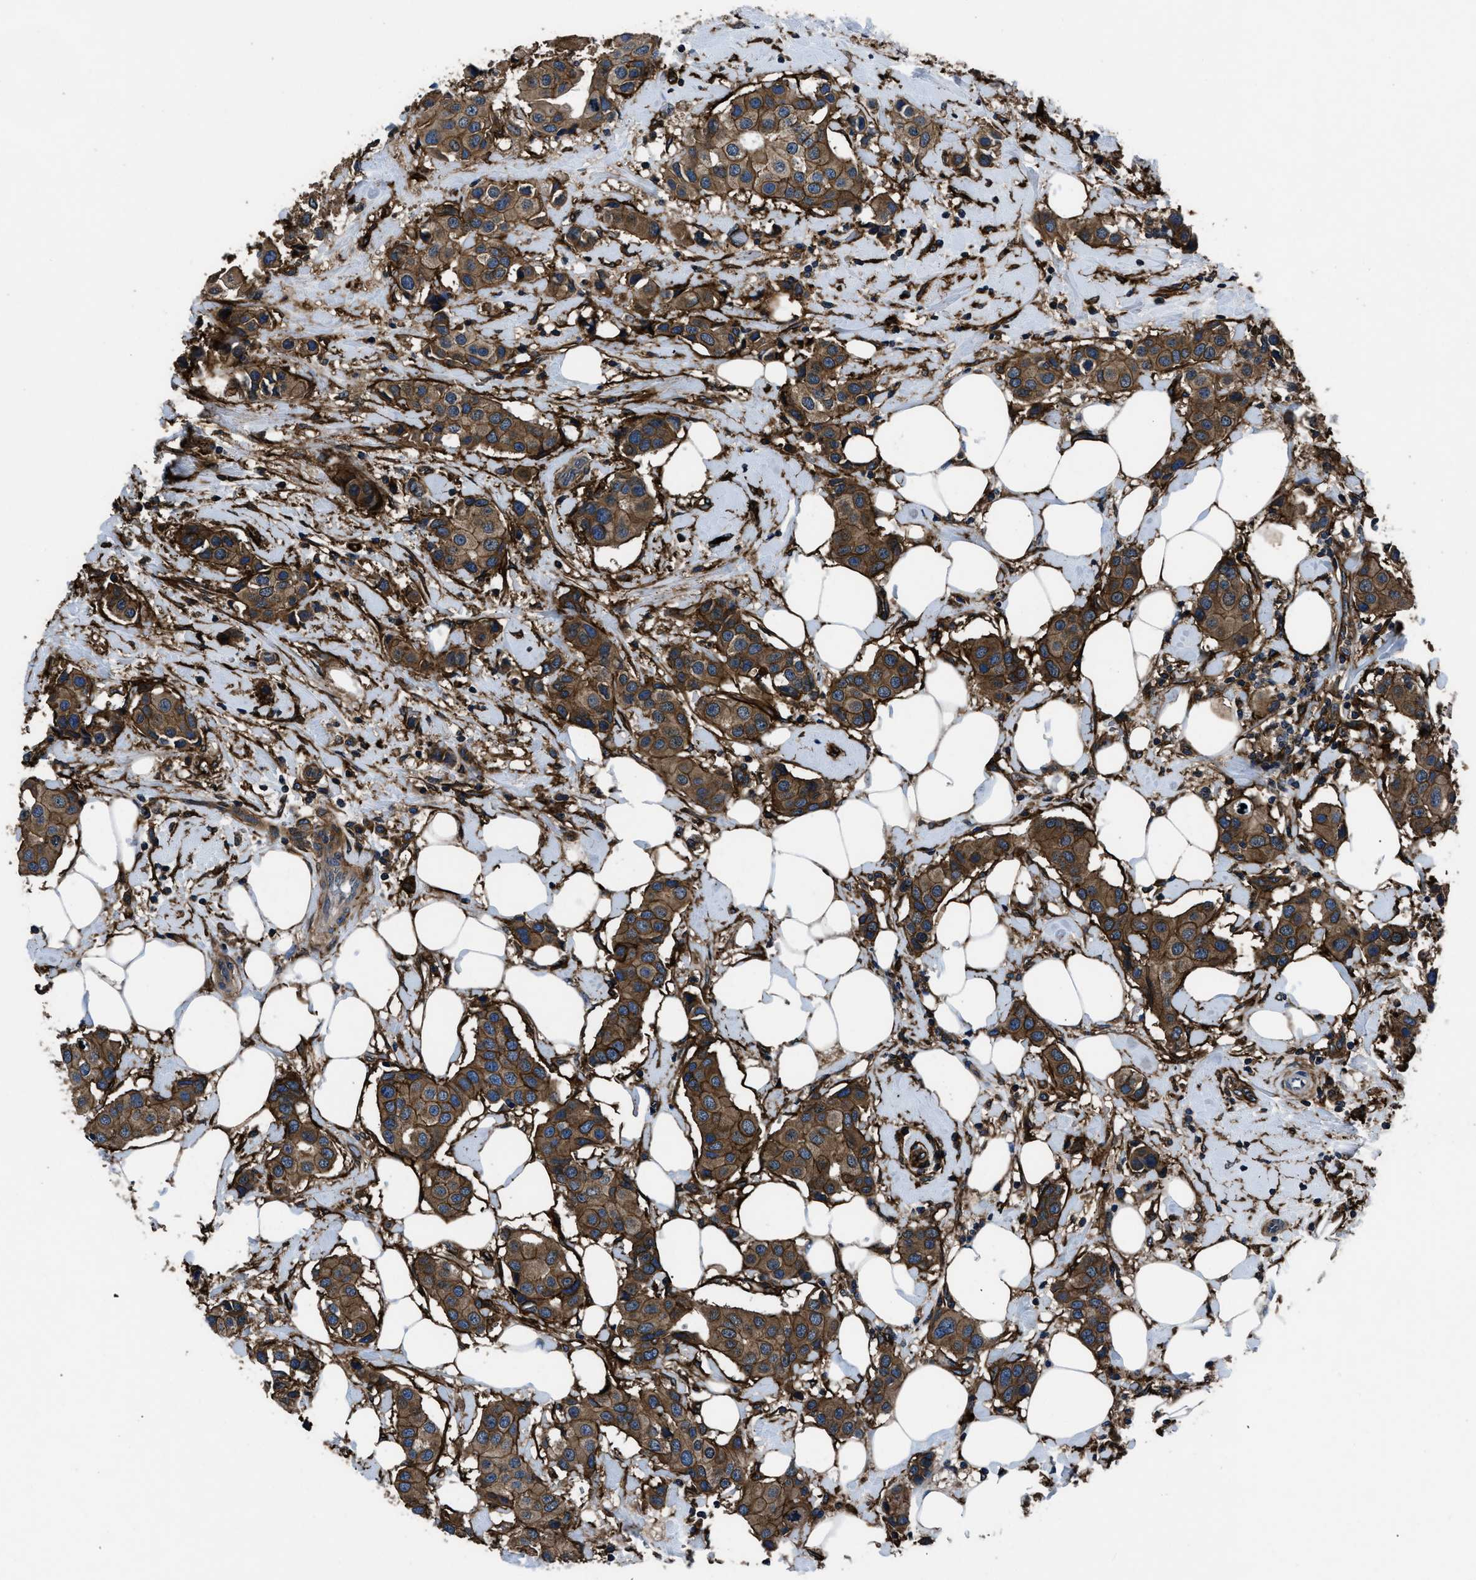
{"staining": {"intensity": "strong", "quantity": ">75%", "location": "cytoplasmic/membranous"}, "tissue": "breast cancer", "cell_type": "Tumor cells", "image_type": "cancer", "snomed": [{"axis": "morphology", "description": "Normal tissue, NOS"}, {"axis": "morphology", "description": "Duct carcinoma"}, {"axis": "topography", "description": "Breast"}], "caption": "Immunohistochemistry (IHC) histopathology image of neoplastic tissue: infiltrating ductal carcinoma (breast) stained using immunohistochemistry exhibits high levels of strong protein expression localized specifically in the cytoplasmic/membranous of tumor cells, appearing as a cytoplasmic/membranous brown color.", "gene": "CD276", "patient": {"sex": "female", "age": 39}}